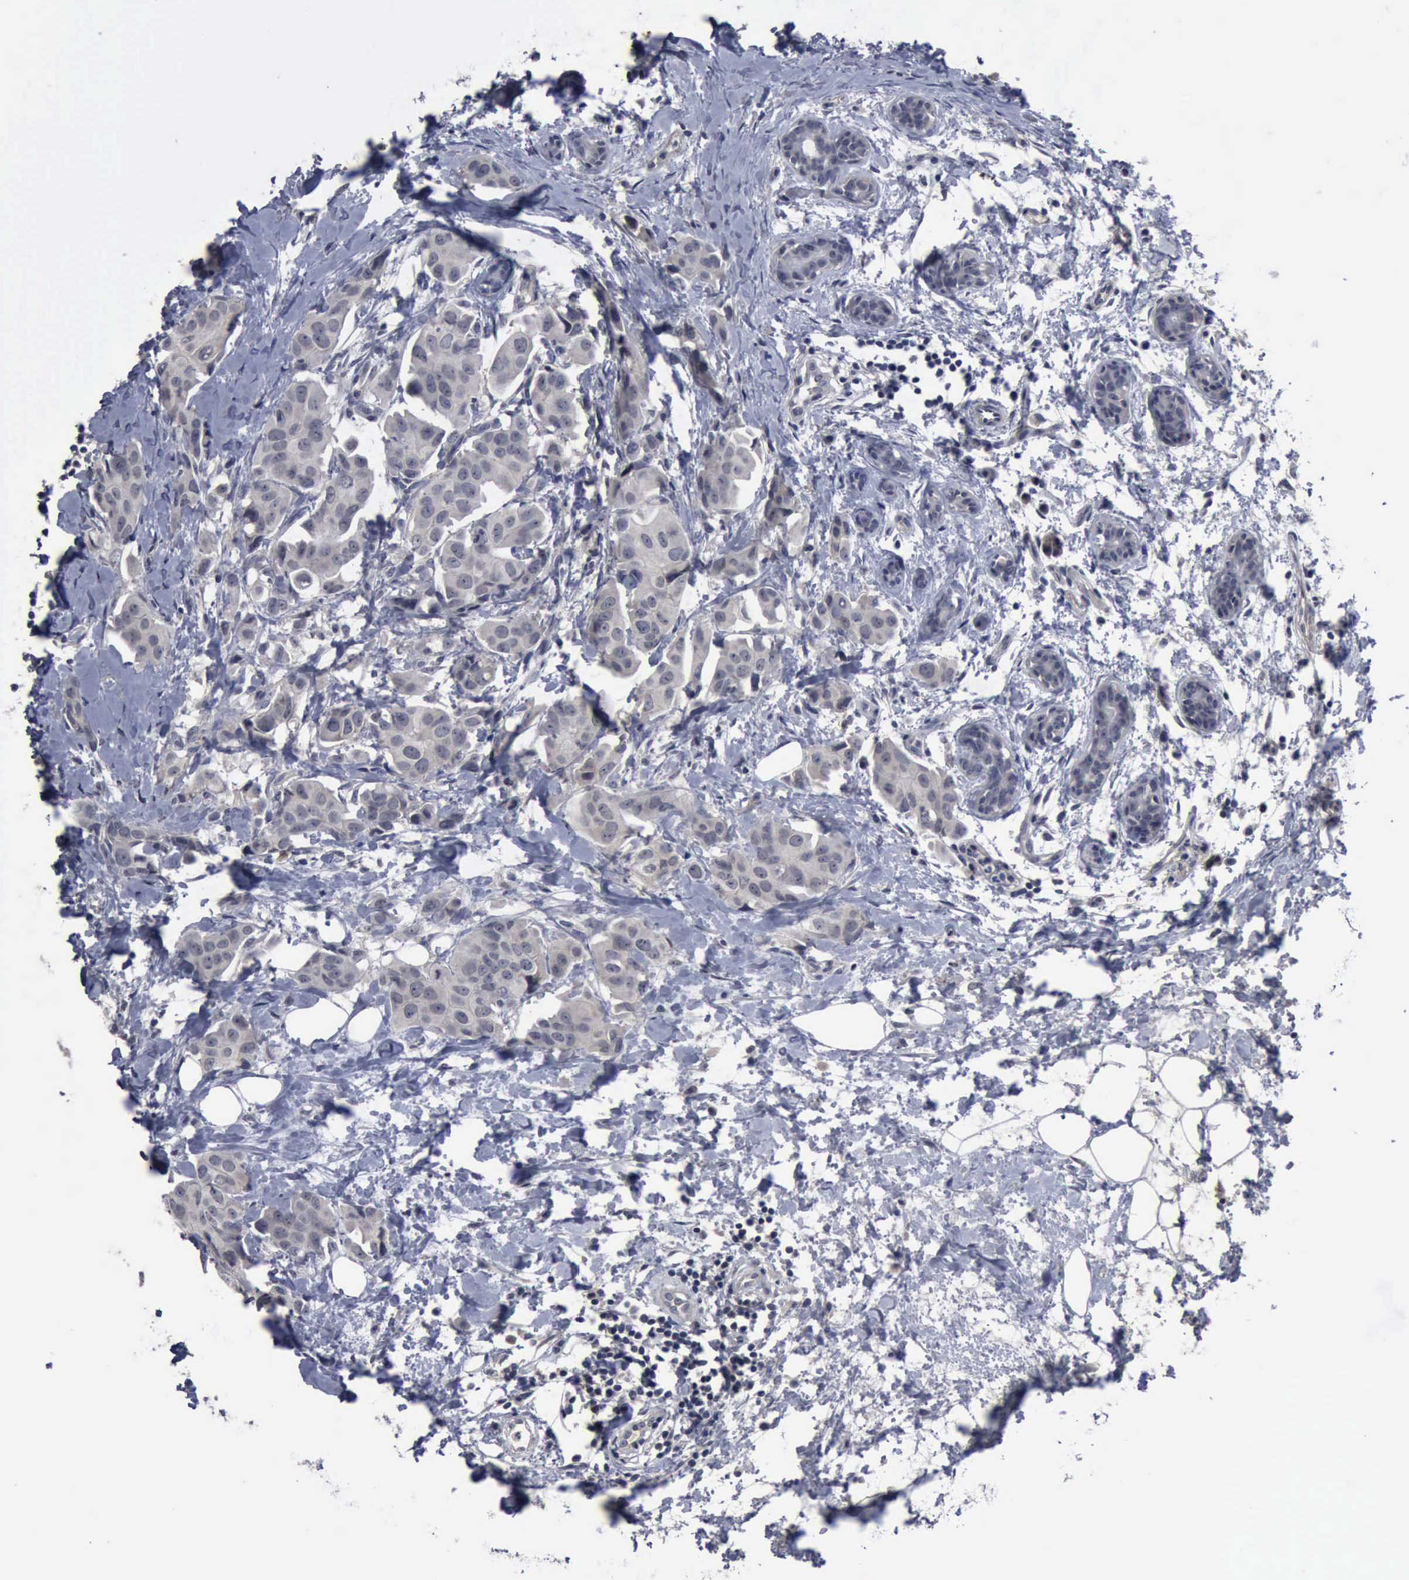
{"staining": {"intensity": "negative", "quantity": "none", "location": "none"}, "tissue": "breast cancer", "cell_type": "Tumor cells", "image_type": "cancer", "snomed": [{"axis": "morphology", "description": "Duct carcinoma"}, {"axis": "topography", "description": "Breast"}], "caption": "Histopathology image shows no significant protein expression in tumor cells of breast cancer.", "gene": "MYO18B", "patient": {"sex": "female", "age": 40}}